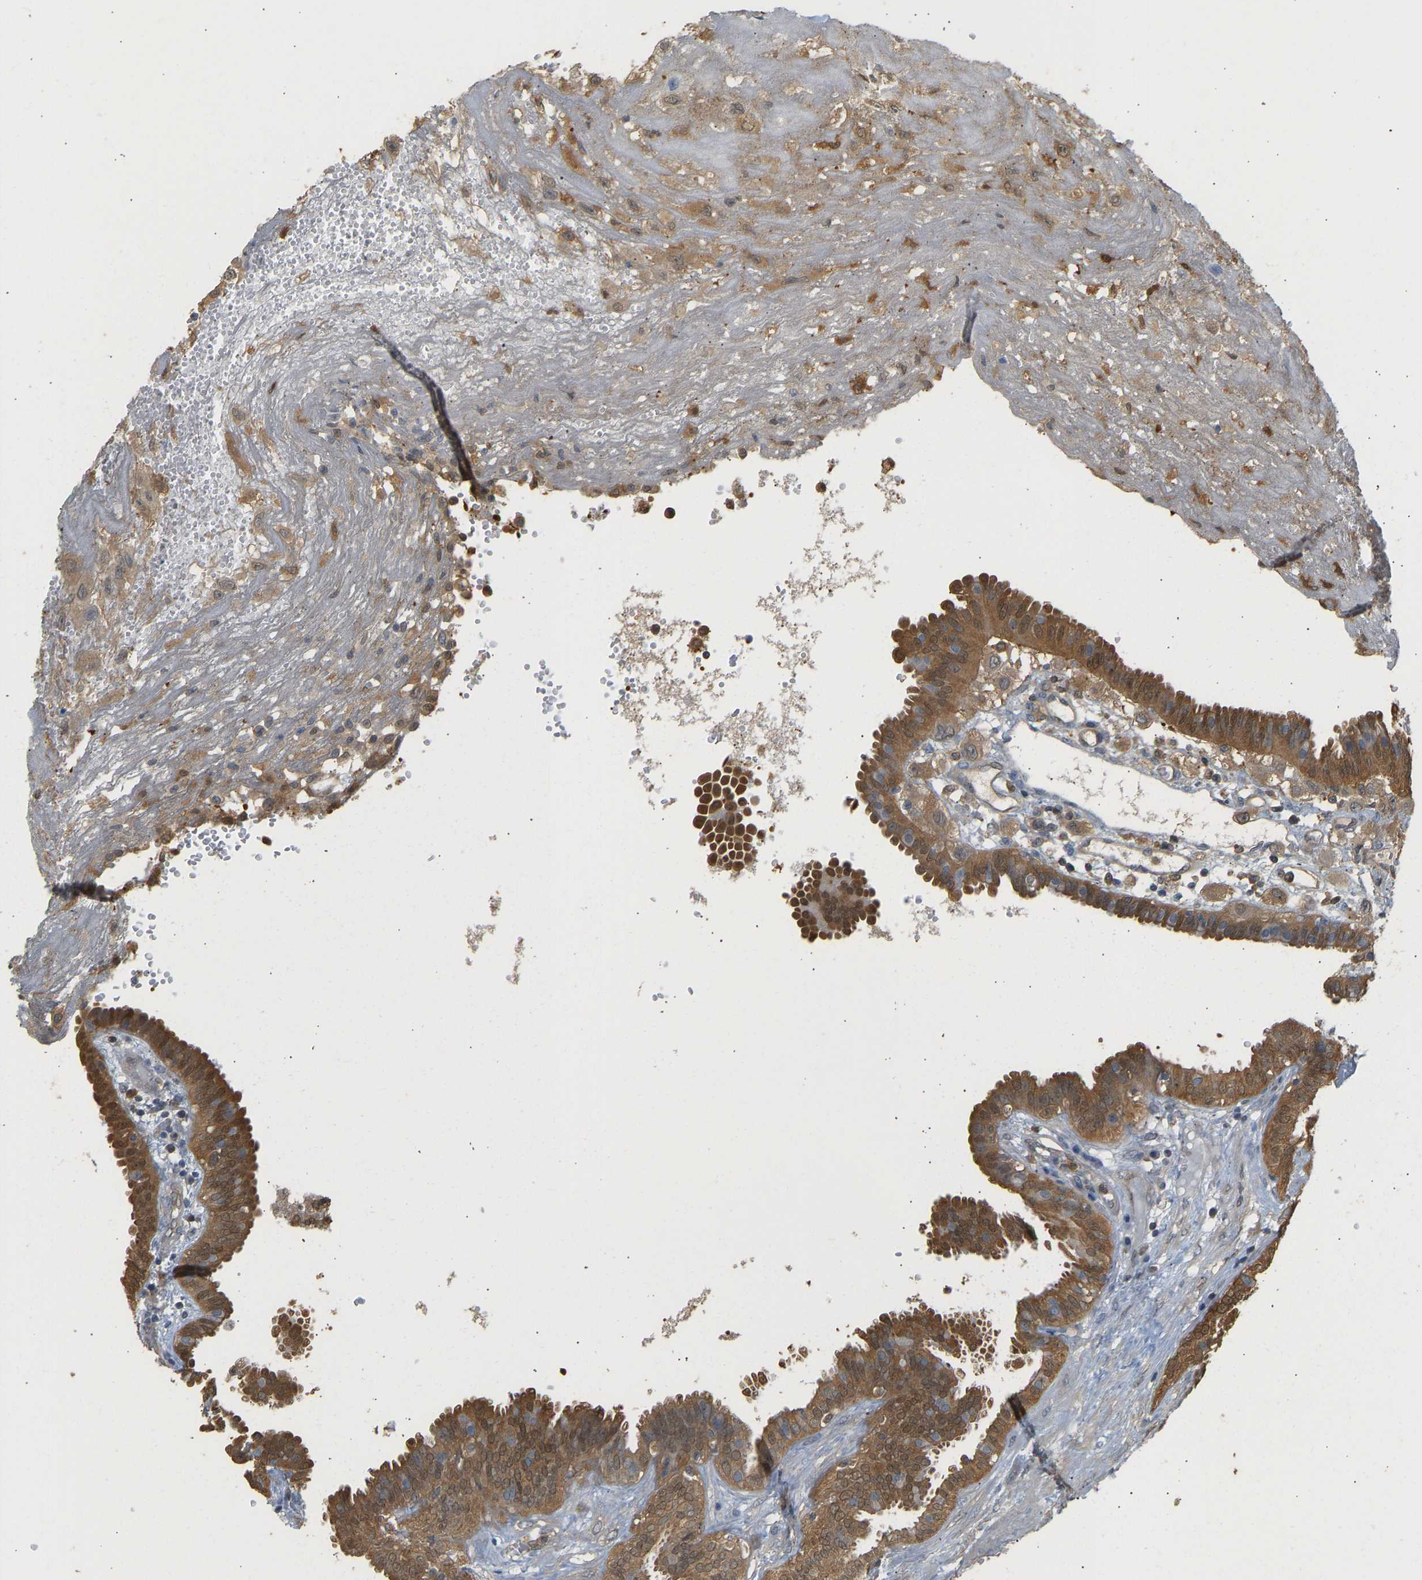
{"staining": {"intensity": "moderate", "quantity": ">75%", "location": "cytoplasmic/membranous"}, "tissue": "fallopian tube", "cell_type": "Glandular cells", "image_type": "normal", "snomed": [{"axis": "morphology", "description": "Normal tissue, NOS"}, {"axis": "topography", "description": "Fallopian tube"}, {"axis": "topography", "description": "Placenta"}], "caption": "Fallopian tube stained for a protein shows moderate cytoplasmic/membranous positivity in glandular cells. (DAB = brown stain, brightfield microscopy at high magnification).", "gene": "ENO1", "patient": {"sex": "female", "age": 32}}